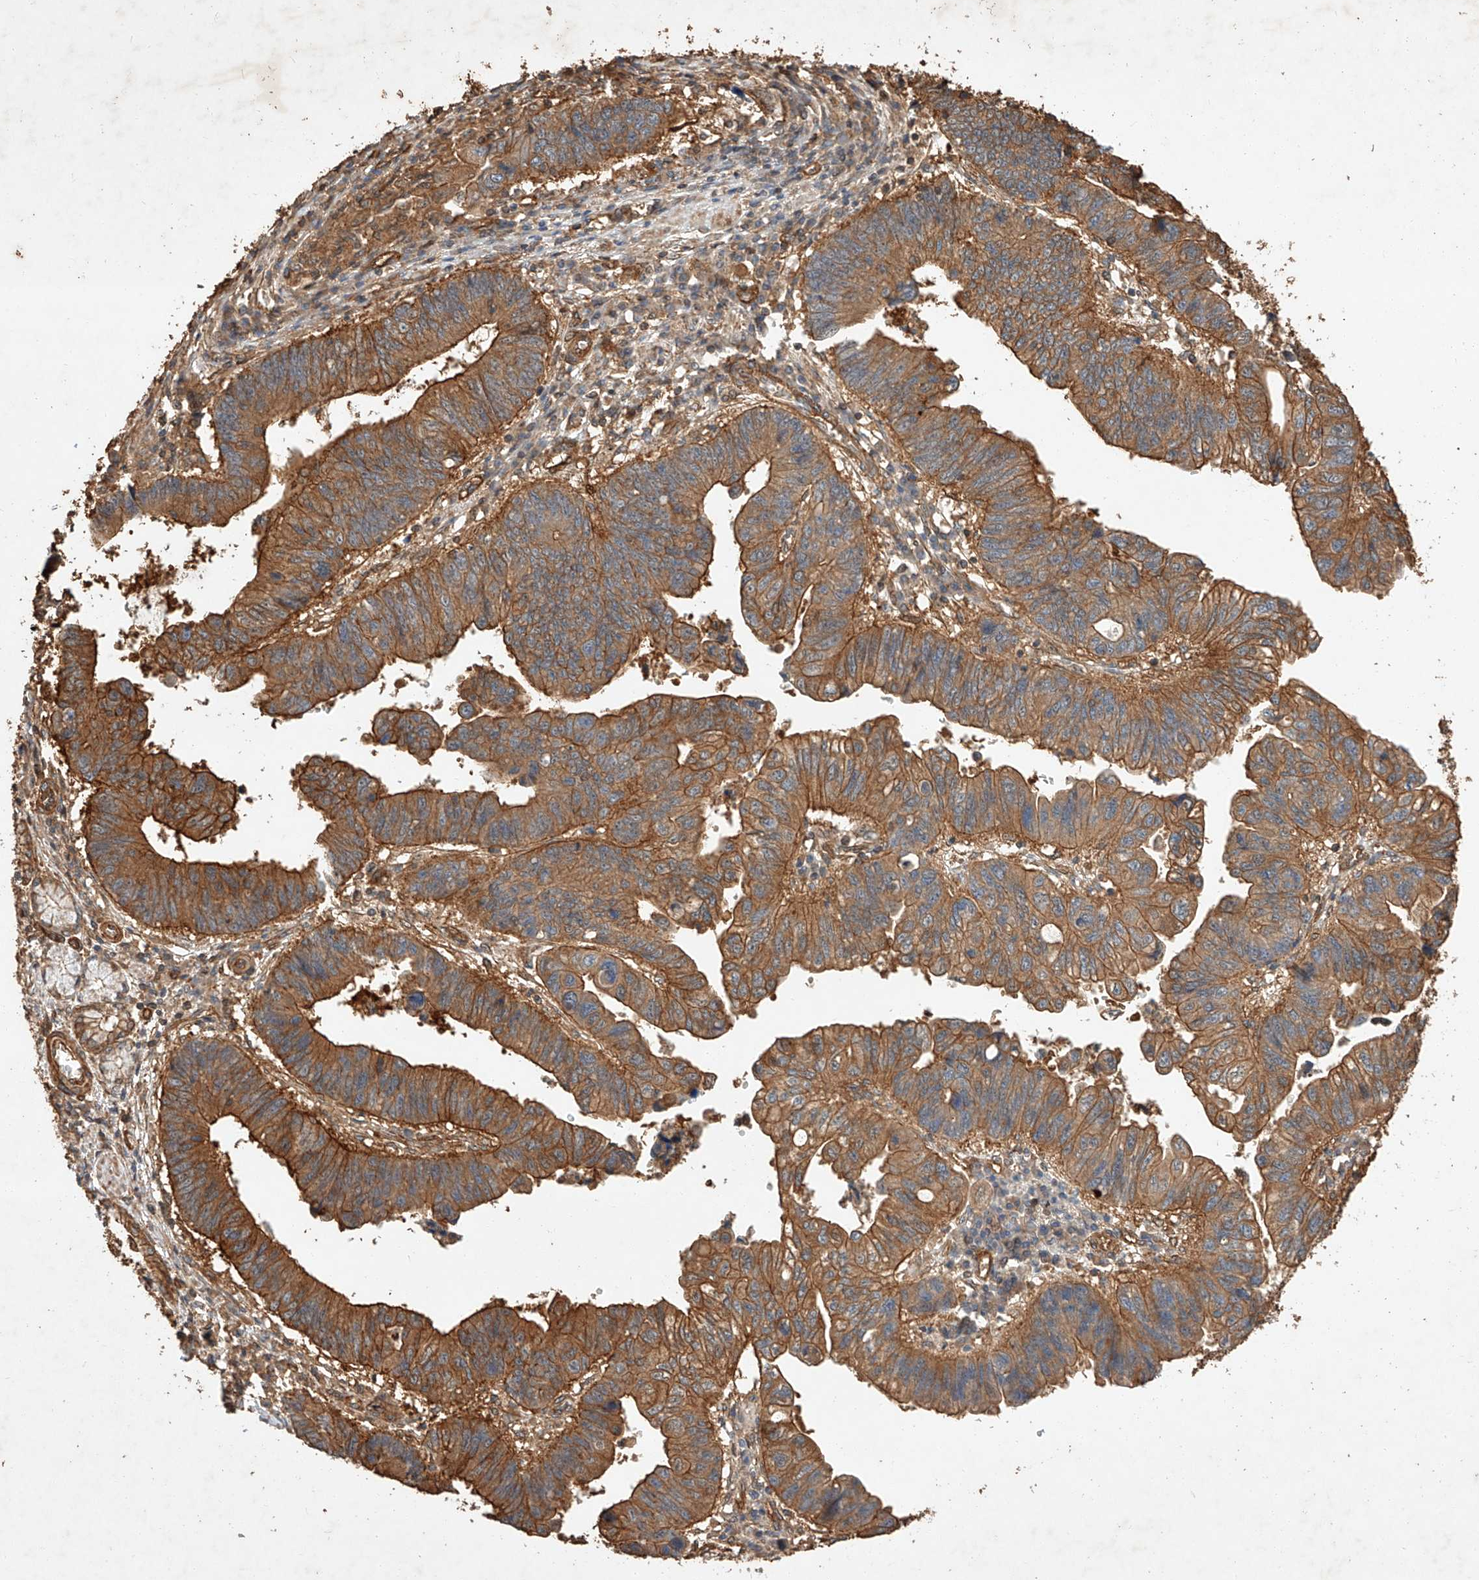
{"staining": {"intensity": "strong", "quantity": ">75%", "location": "cytoplasmic/membranous"}, "tissue": "stomach cancer", "cell_type": "Tumor cells", "image_type": "cancer", "snomed": [{"axis": "morphology", "description": "Adenocarcinoma, NOS"}, {"axis": "topography", "description": "Stomach"}], "caption": "Strong cytoplasmic/membranous positivity for a protein is present in about >75% of tumor cells of stomach cancer using IHC.", "gene": "GHDC", "patient": {"sex": "male", "age": 59}}